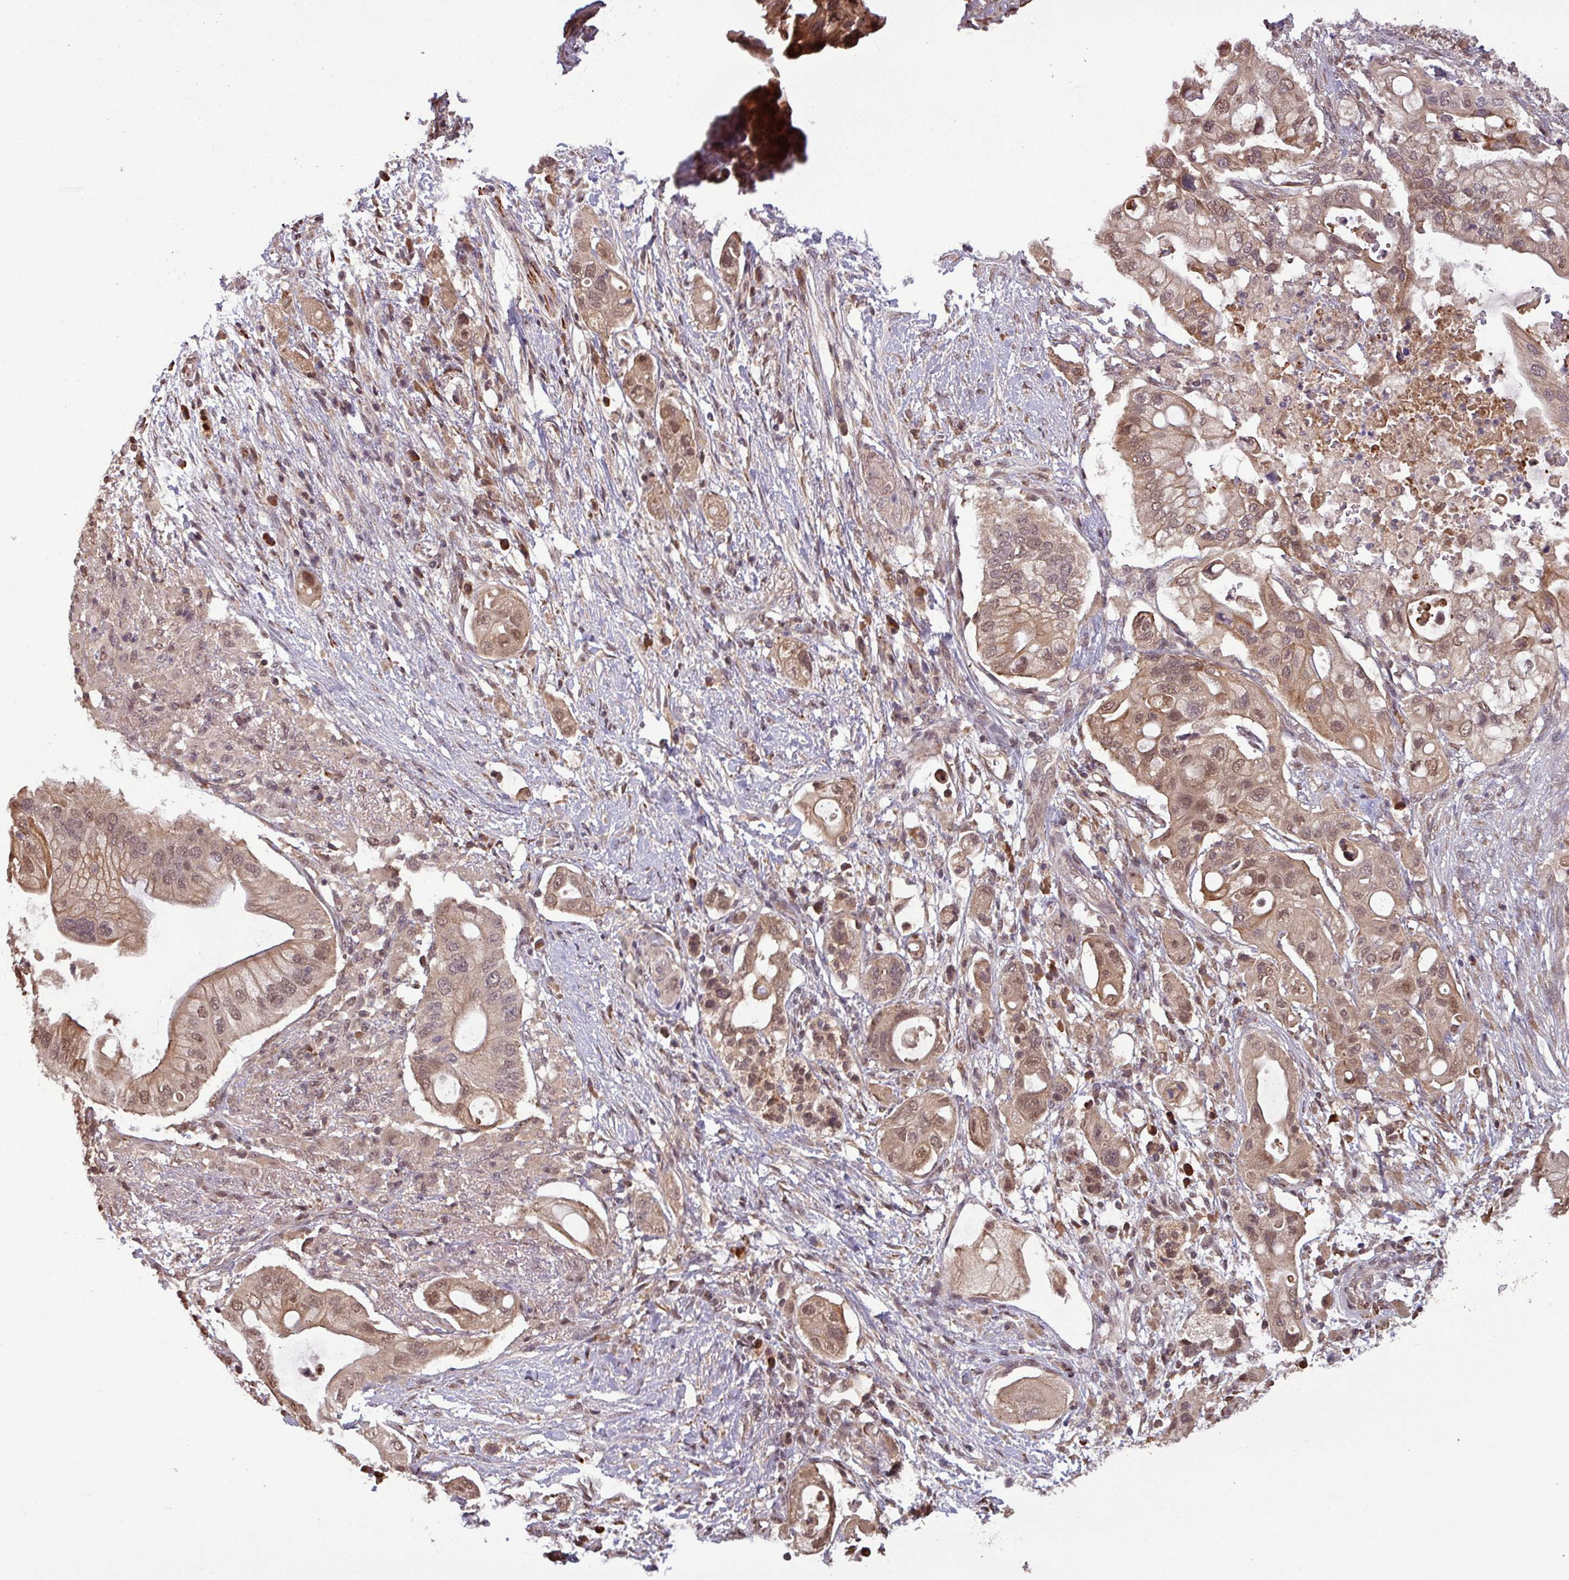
{"staining": {"intensity": "moderate", "quantity": "25%-75%", "location": "nuclear"}, "tissue": "pancreatic cancer", "cell_type": "Tumor cells", "image_type": "cancer", "snomed": [{"axis": "morphology", "description": "Adenocarcinoma, NOS"}, {"axis": "topography", "description": "Pancreas"}], "caption": "Moderate nuclear staining for a protein is seen in about 25%-75% of tumor cells of pancreatic cancer using IHC.", "gene": "NOB1", "patient": {"sex": "female", "age": 72}}